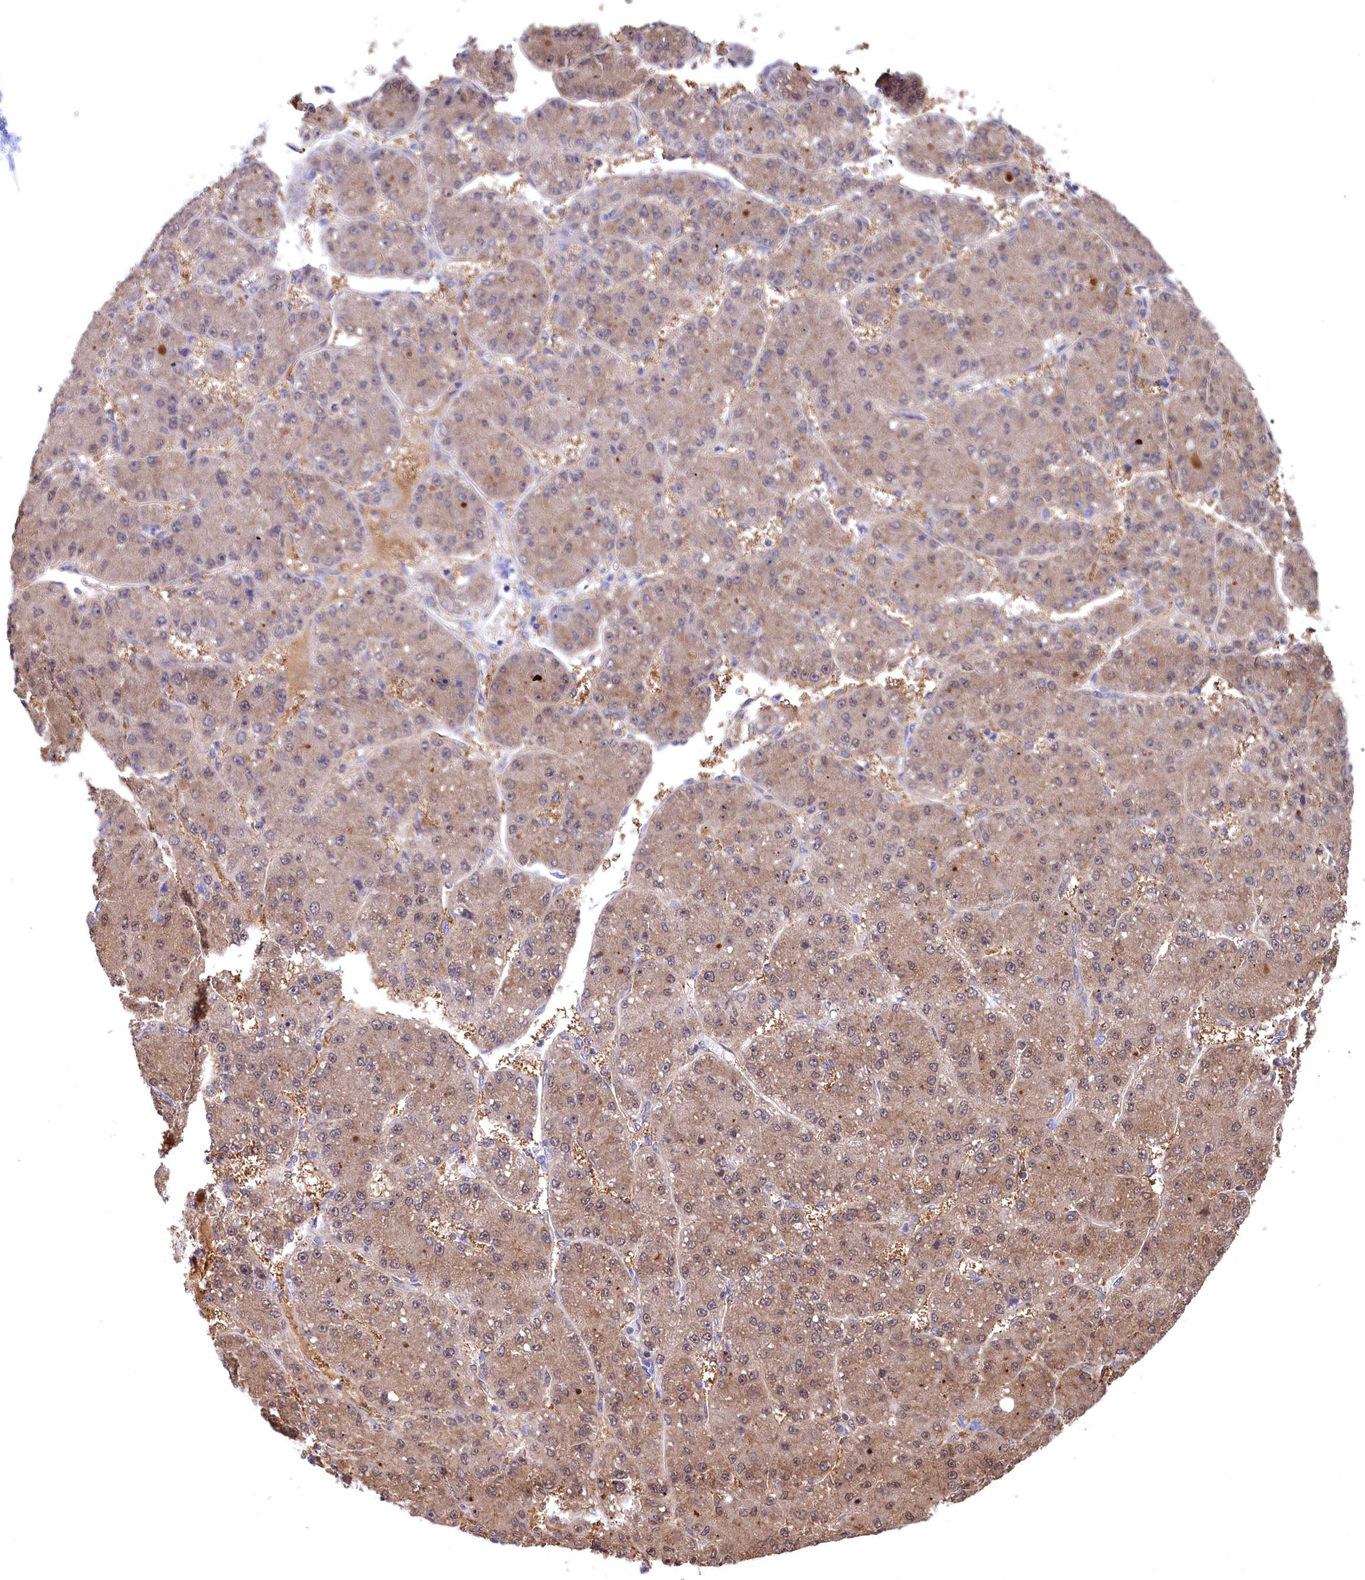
{"staining": {"intensity": "weak", "quantity": ">75%", "location": "cytoplasmic/membranous,nuclear"}, "tissue": "liver cancer", "cell_type": "Tumor cells", "image_type": "cancer", "snomed": [{"axis": "morphology", "description": "Carcinoma, Hepatocellular, NOS"}, {"axis": "topography", "description": "Liver"}], "caption": "Immunohistochemical staining of liver hepatocellular carcinoma exhibits weak cytoplasmic/membranous and nuclear protein staining in about >75% of tumor cells.", "gene": "C11orf54", "patient": {"sex": "male", "age": 67}}